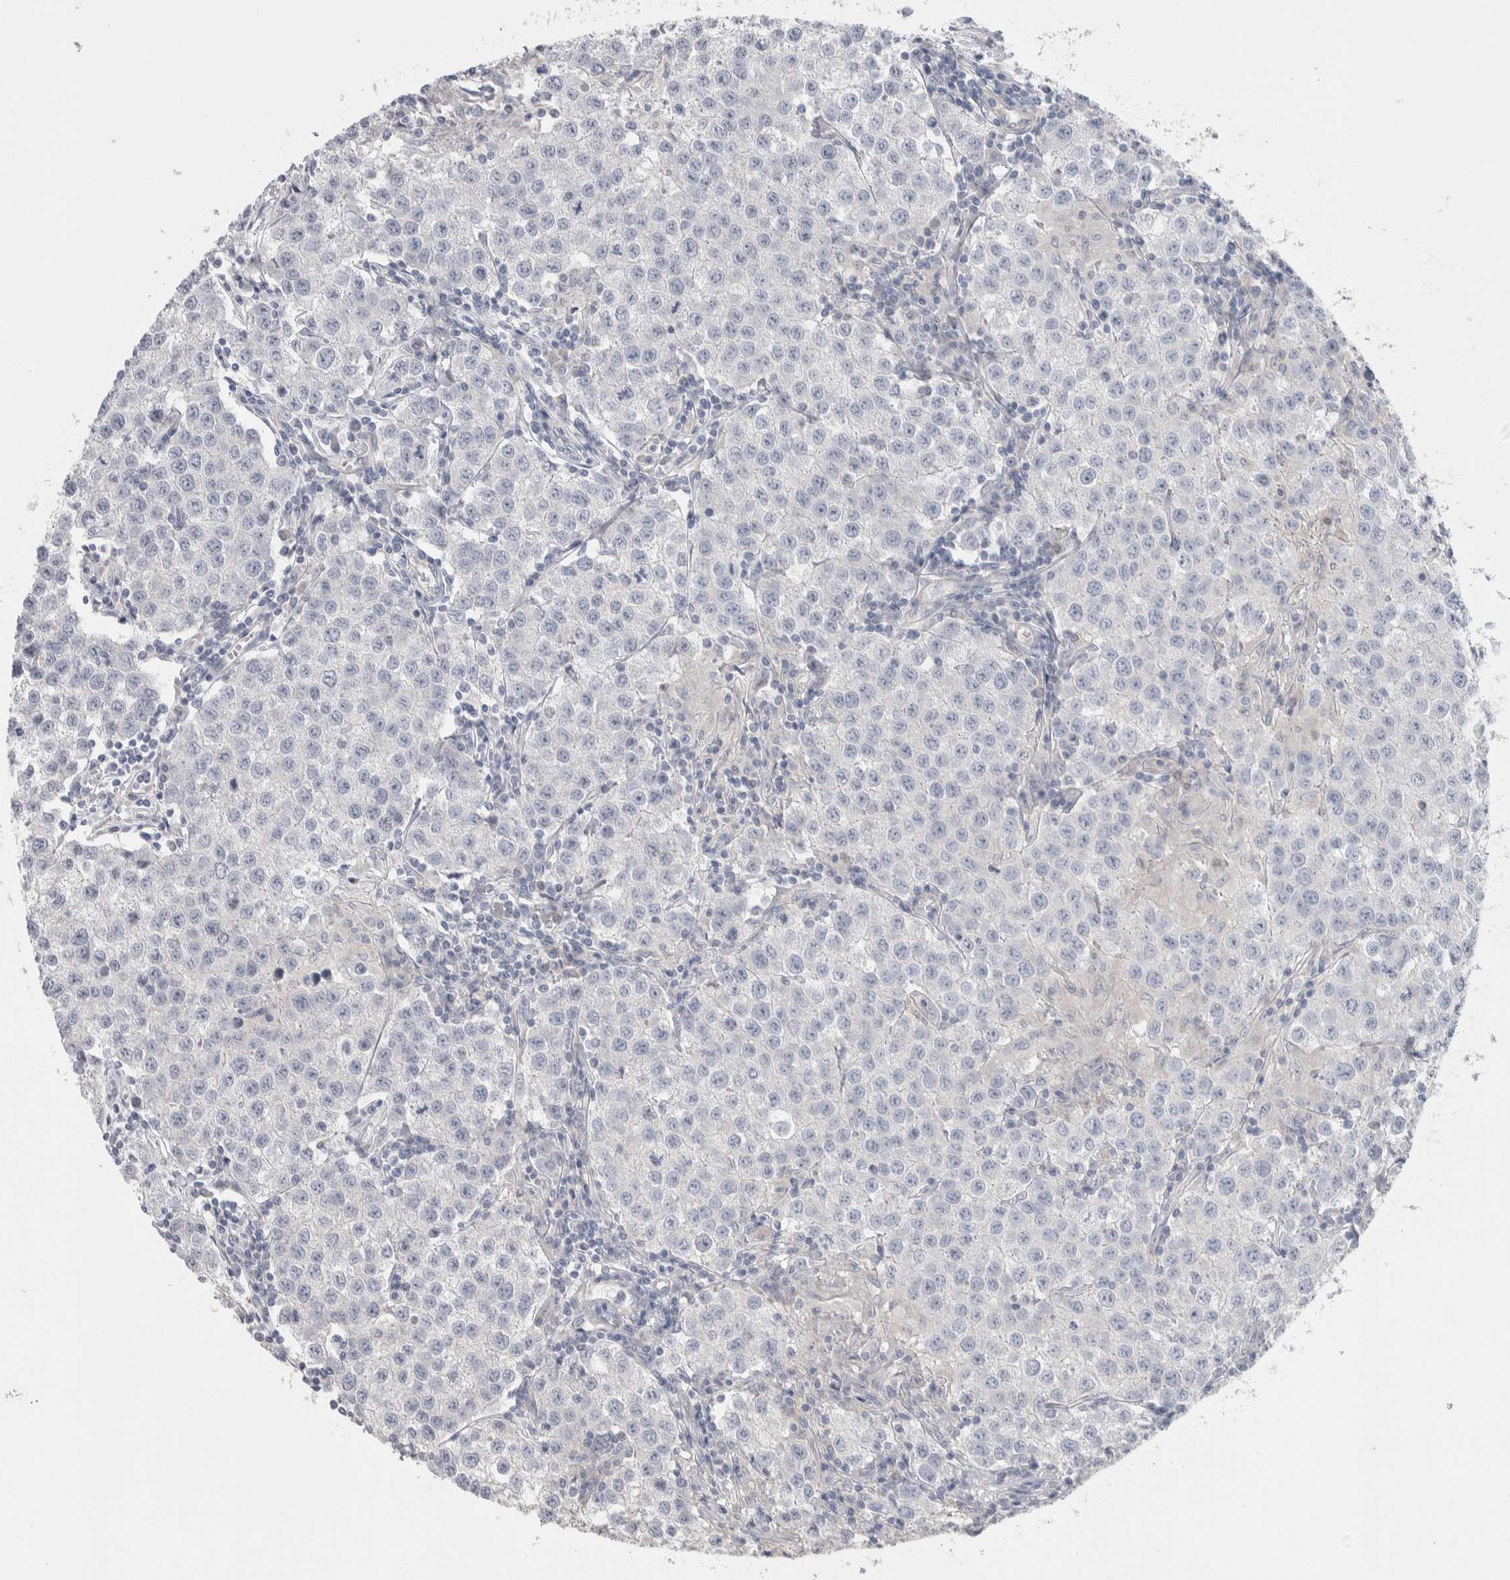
{"staining": {"intensity": "negative", "quantity": "none", "location": "none"}, "tissue": "testis cancer", "cell_type": "Tumor cells", "image_type": "cancer", "snomed": [{"axis": "morphology", "description": "Seminoma, NOS"}, {"axis": "morphology", "description": "Carcinoma, Embryonal, NOS"}, {"axis": "topography", "description": "Testis"}], "caption": "Tumor cells show no significant expression in testis cancer.", "gene": "GPHN", "patient": {"sex": "male", "age": 43}}